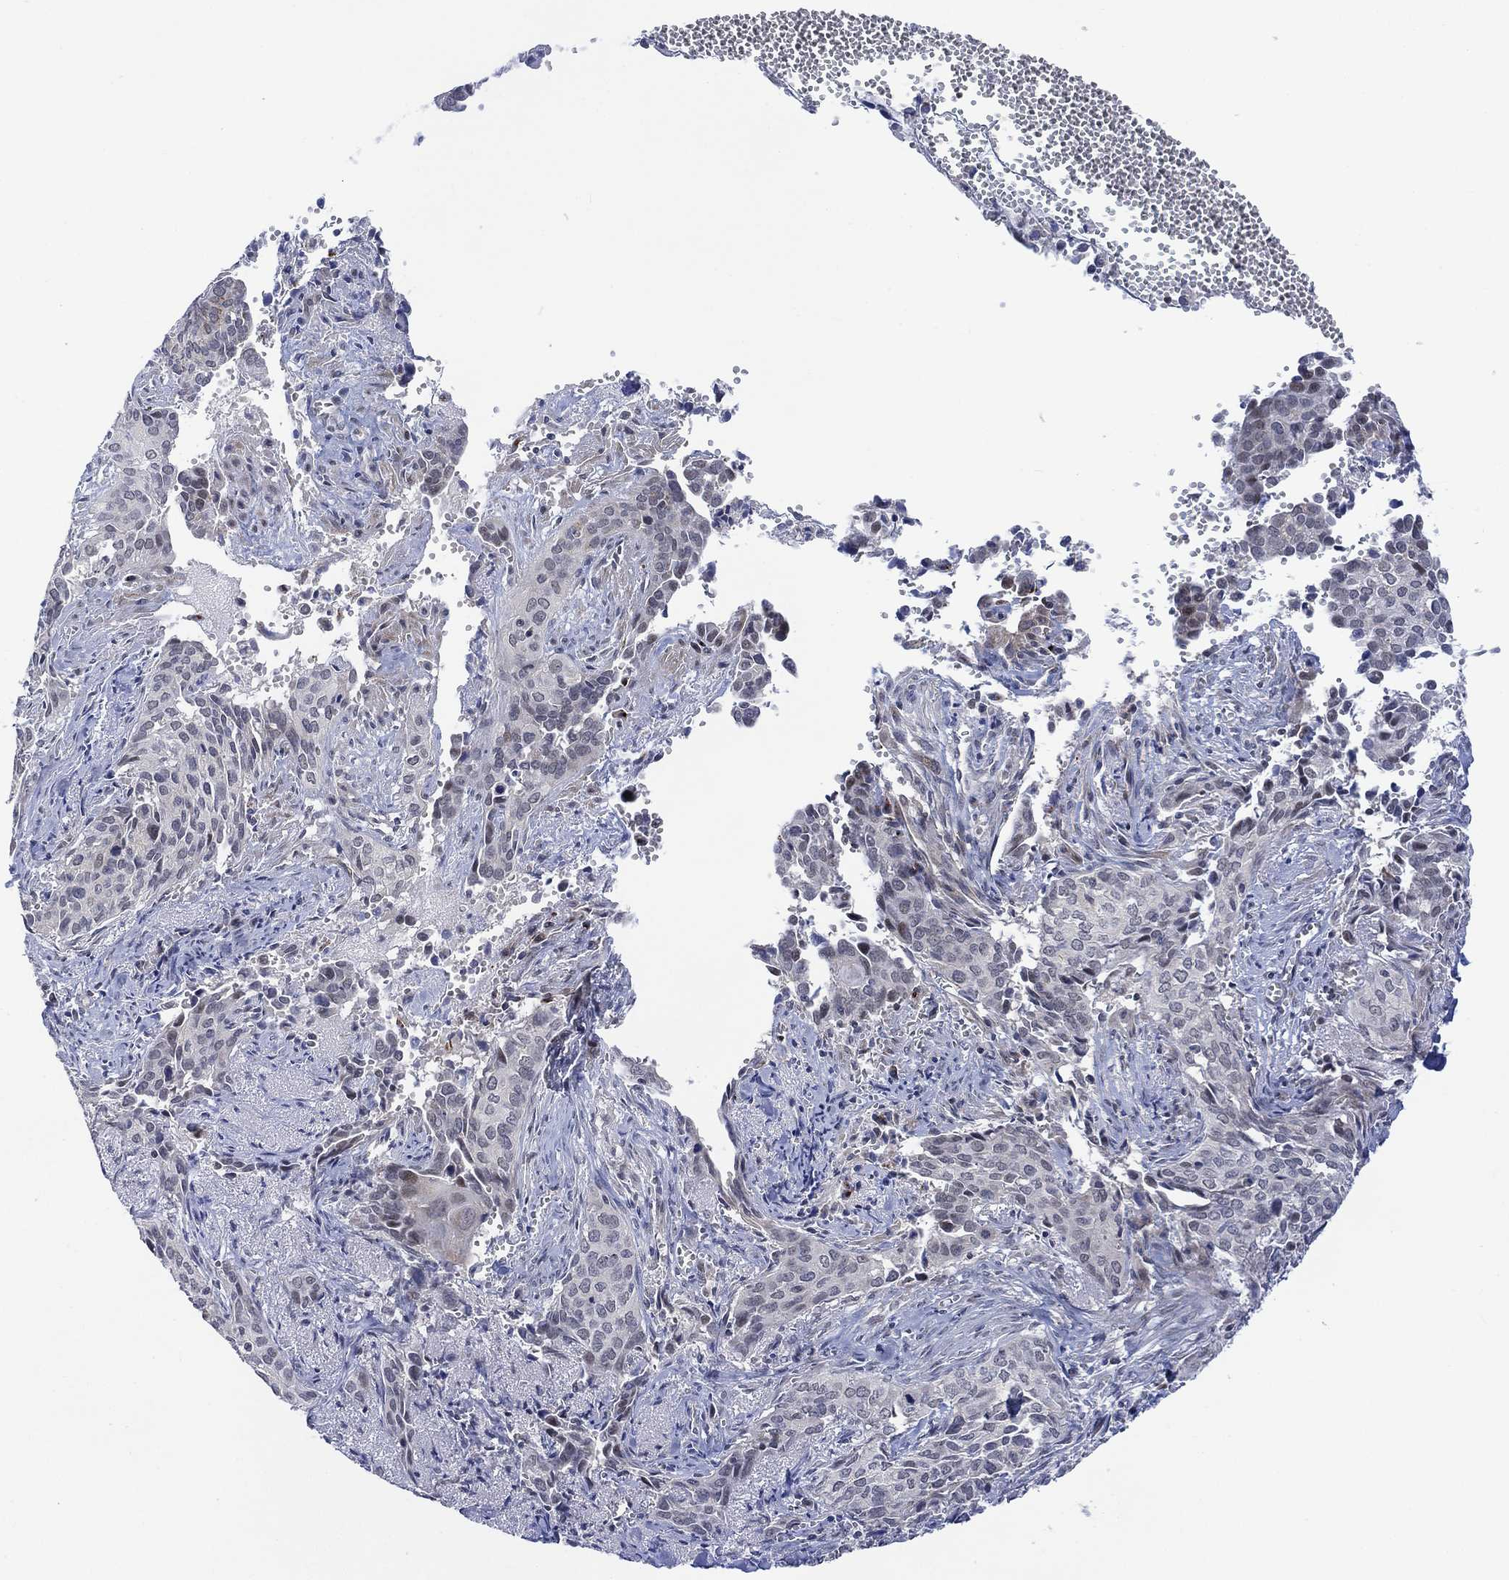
{"staining": {"intensity": "negative", "quantity": "none", "location": "none"}, "tissue": "cervical cancer", "cell_type": "Tumor cells", "image_type": "cancer", "snomed": [{"axis": "morphology", "description": "Squamous cell carcinoma, NOS"}, {"axis": "topography", "description": "Cervix"}], "caption": "The histopathology image shows no significant positivity in tumor cells of cervical cancer (squamous cell carcinoma). (DAB immunohistochemistry (IHC), high magnification).", "gene": "SLC48A1", "patient": {"sex": "female", "age": 29}}